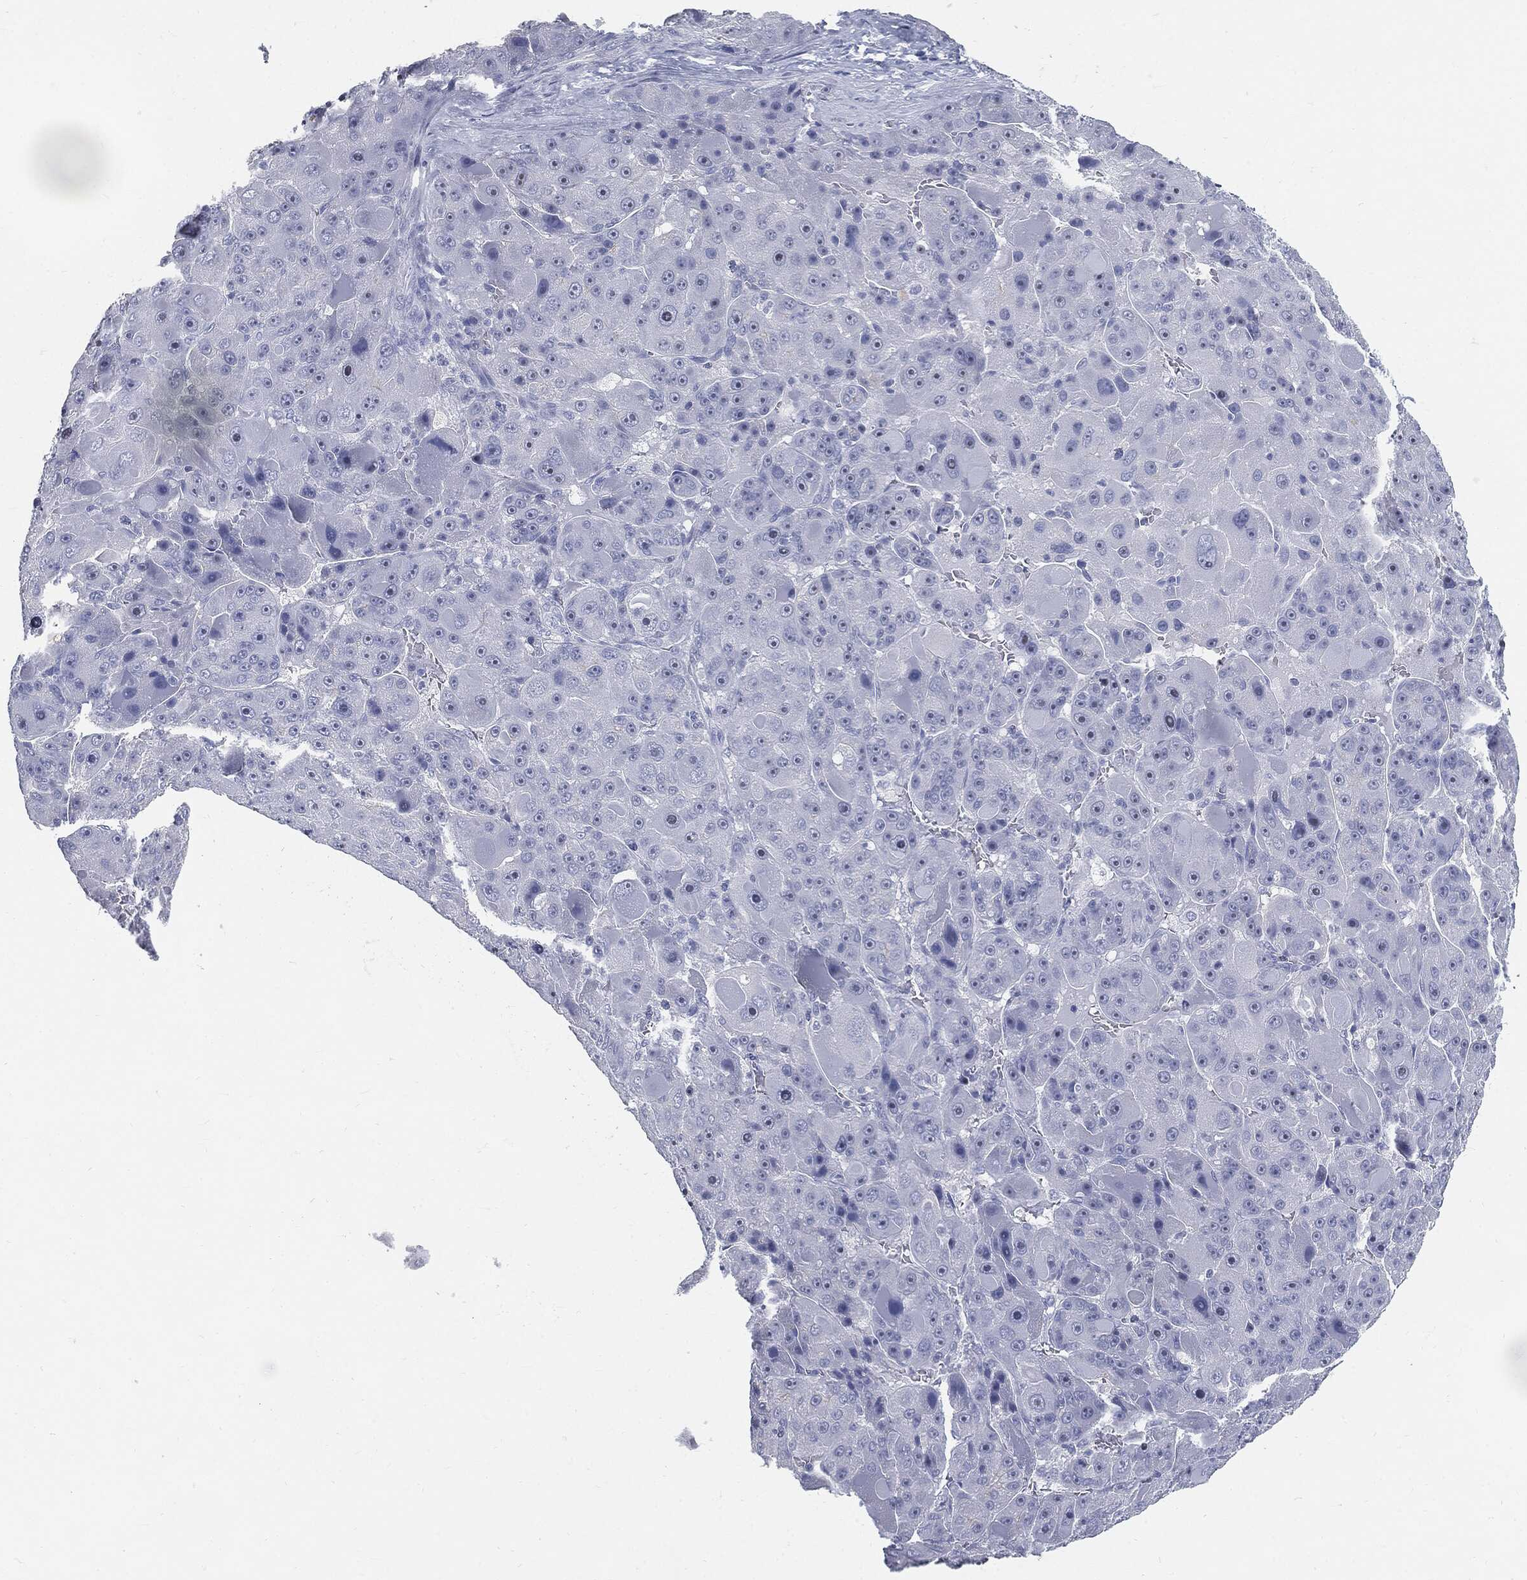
{"staining": {"intensity": "negative", "quantity": "none", "location": "none"}, "tissue": "liver cancer", "cell_type": "Tumor cells", "image_type": "cancer", "snomed": [{"axis": "morphology", "description": "Carcinoma, Hepatocellular, NOS"}, {"axis": "topography", "description": "Liver"}], "caption": "Tumor cells are negative for protein expression in human liver hepatocellular carcinoma.", "gene": "CUZD1", "patient": {"sex": "male", "age": 76}}